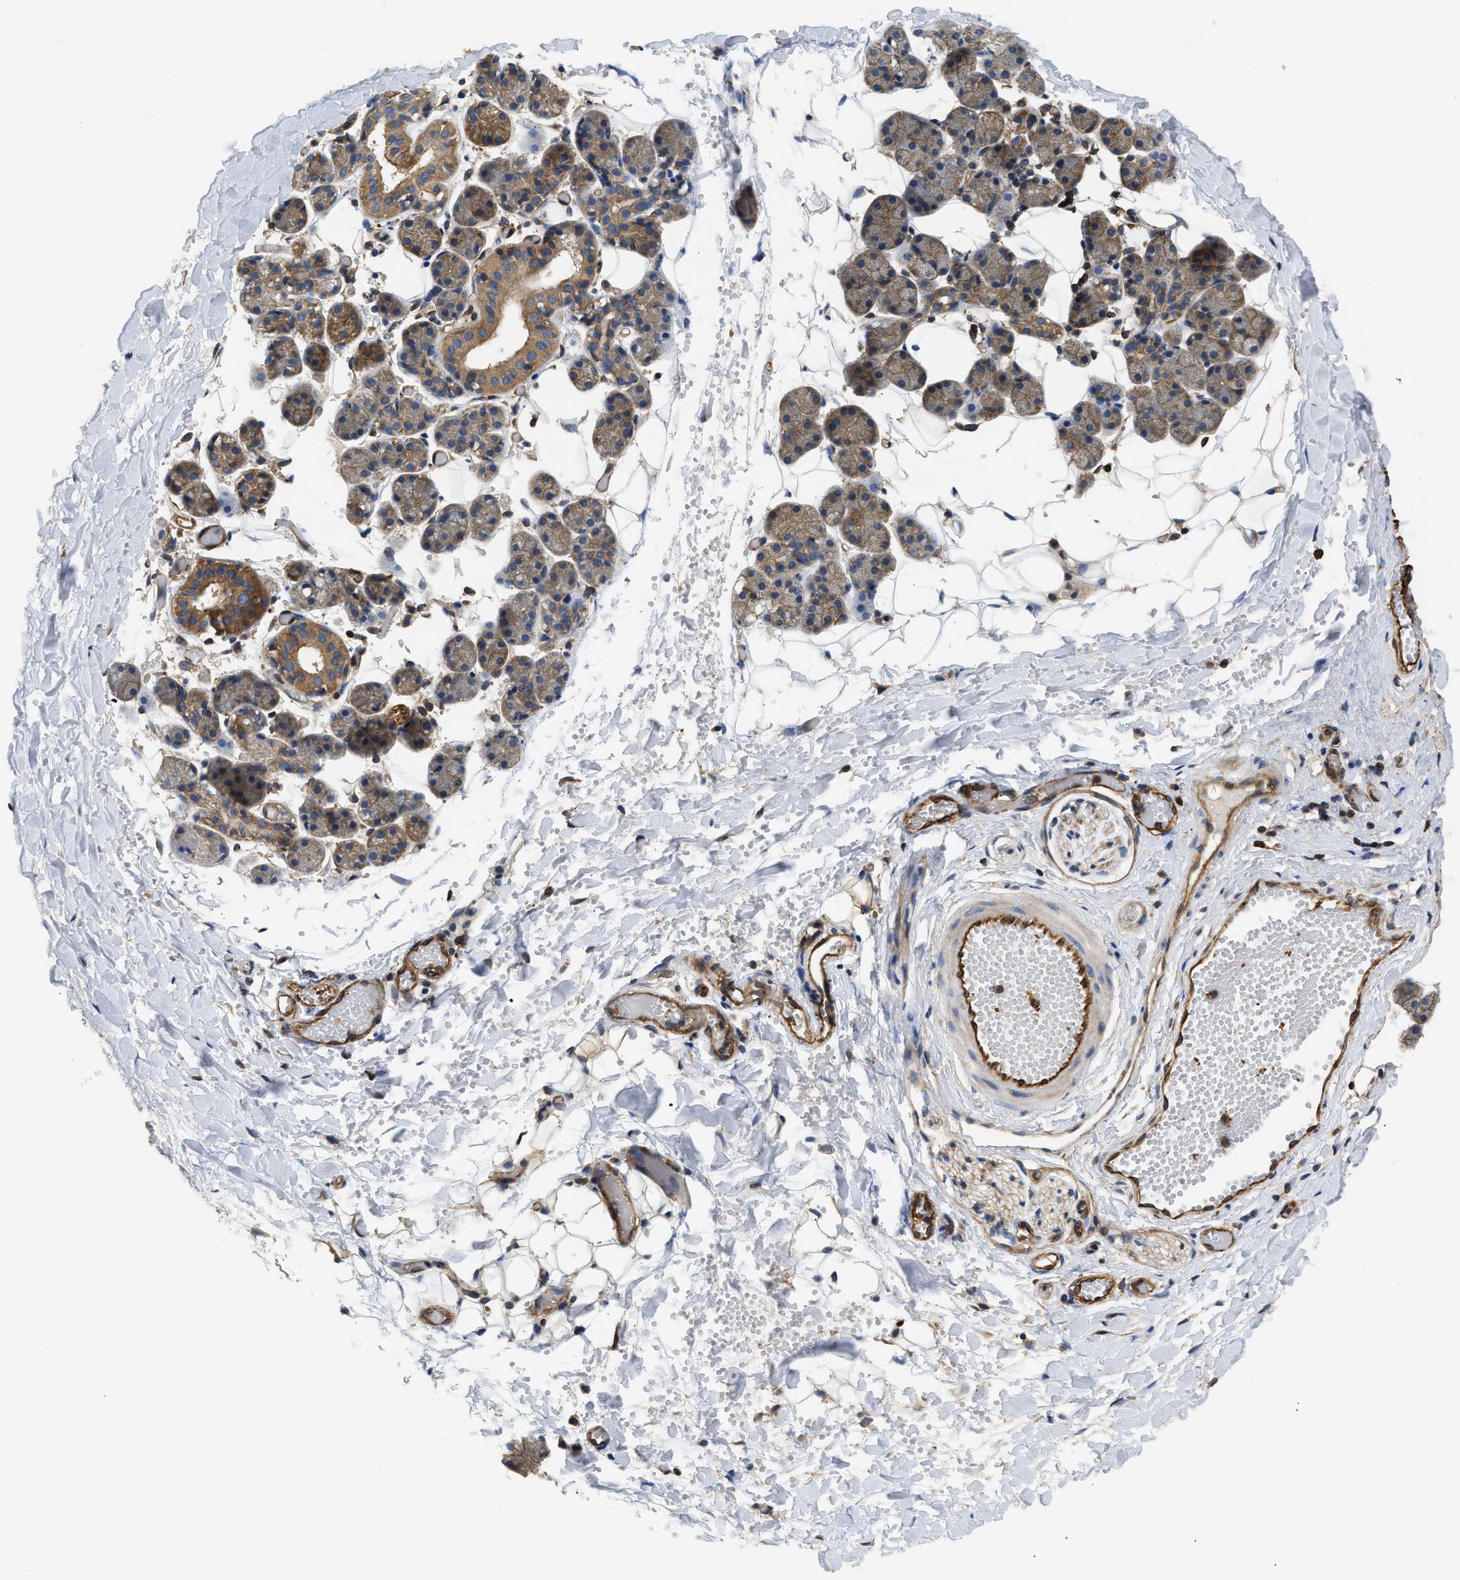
{"staining": {"intensity": "moderate", "quantity": ">75%", "location": "cytoplasmic/membranous"}, "tissue": "salivary gland", "cell_type": "Glandular cells", "image_type": "normal", "snomed": [{"axis": "morphology", "description": "Normal tissue, NOS"}, {"axis": "topography", "description": "Salivary gland"}], "caption": "Glandular cells demonstrate moderate cytoplasmic/membranous staining in approximately >75% of cells in unremarkable salivary gland.", "gene": "SAMD9L", "patient": {"sex": "female", "age": 33}}